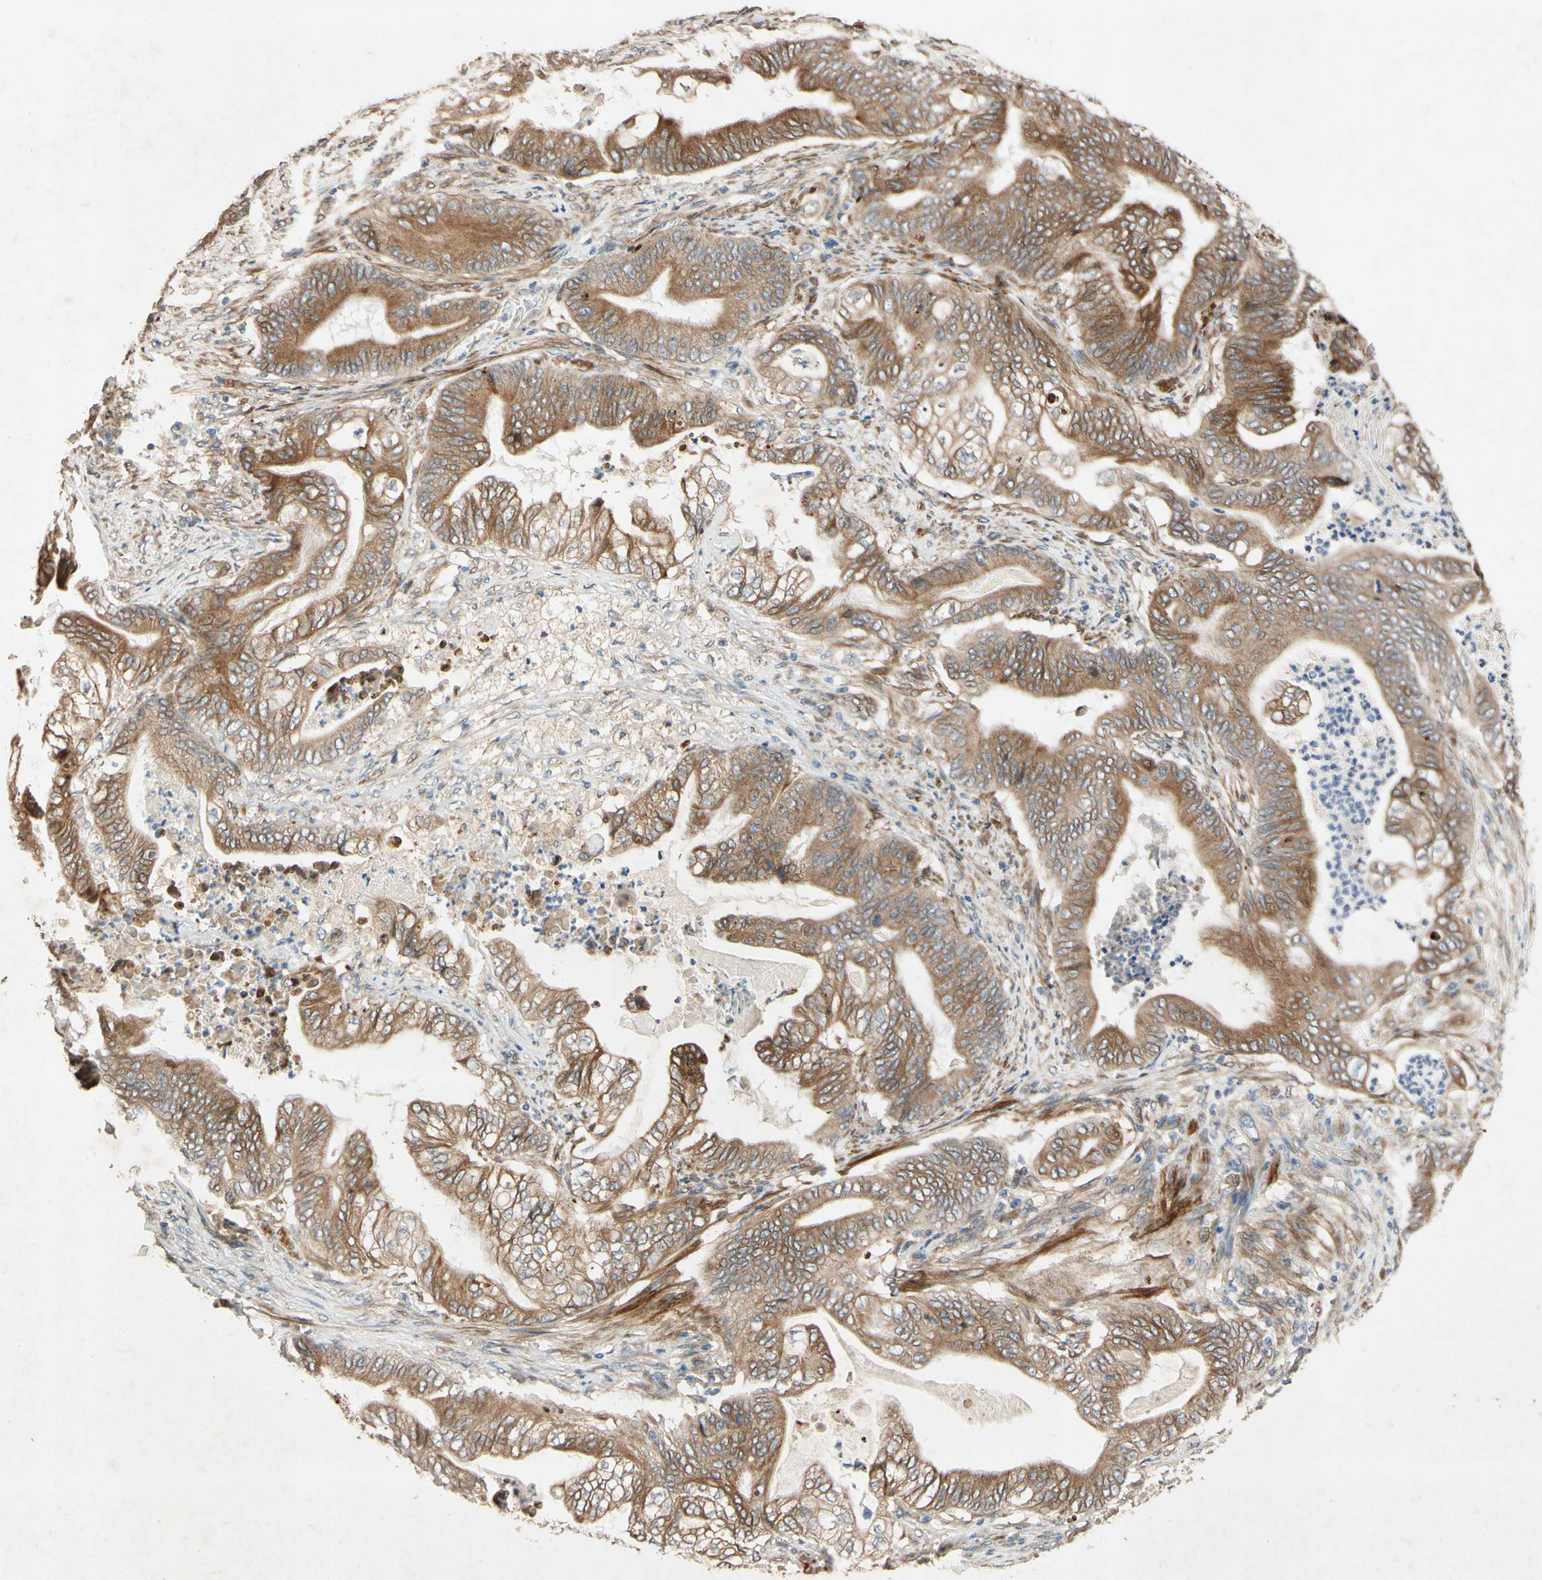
{"staining": {"intensity": "moderate", "quantity": ">75%", "location": "cytoplasmic/membranous,nuclear"}, "tissue": "stomach cancer", "cell_type": "Tumor cells", "image_type": "cancer", "snomed": [{"axis": "morphology", "description": "Adenocarcinoma, NOS"}, {"axis": "topography", "description": "Stomach"}], "caption": "Protein analysis of stomach cancer tissue shows moderate cytoplasmic/membranous and nuclear positivity in approximately >75% of tumor cells. Nuclei are stained in blue.", "gene": "PTPRU", "patient": {"sex": "female", "age": 73}}